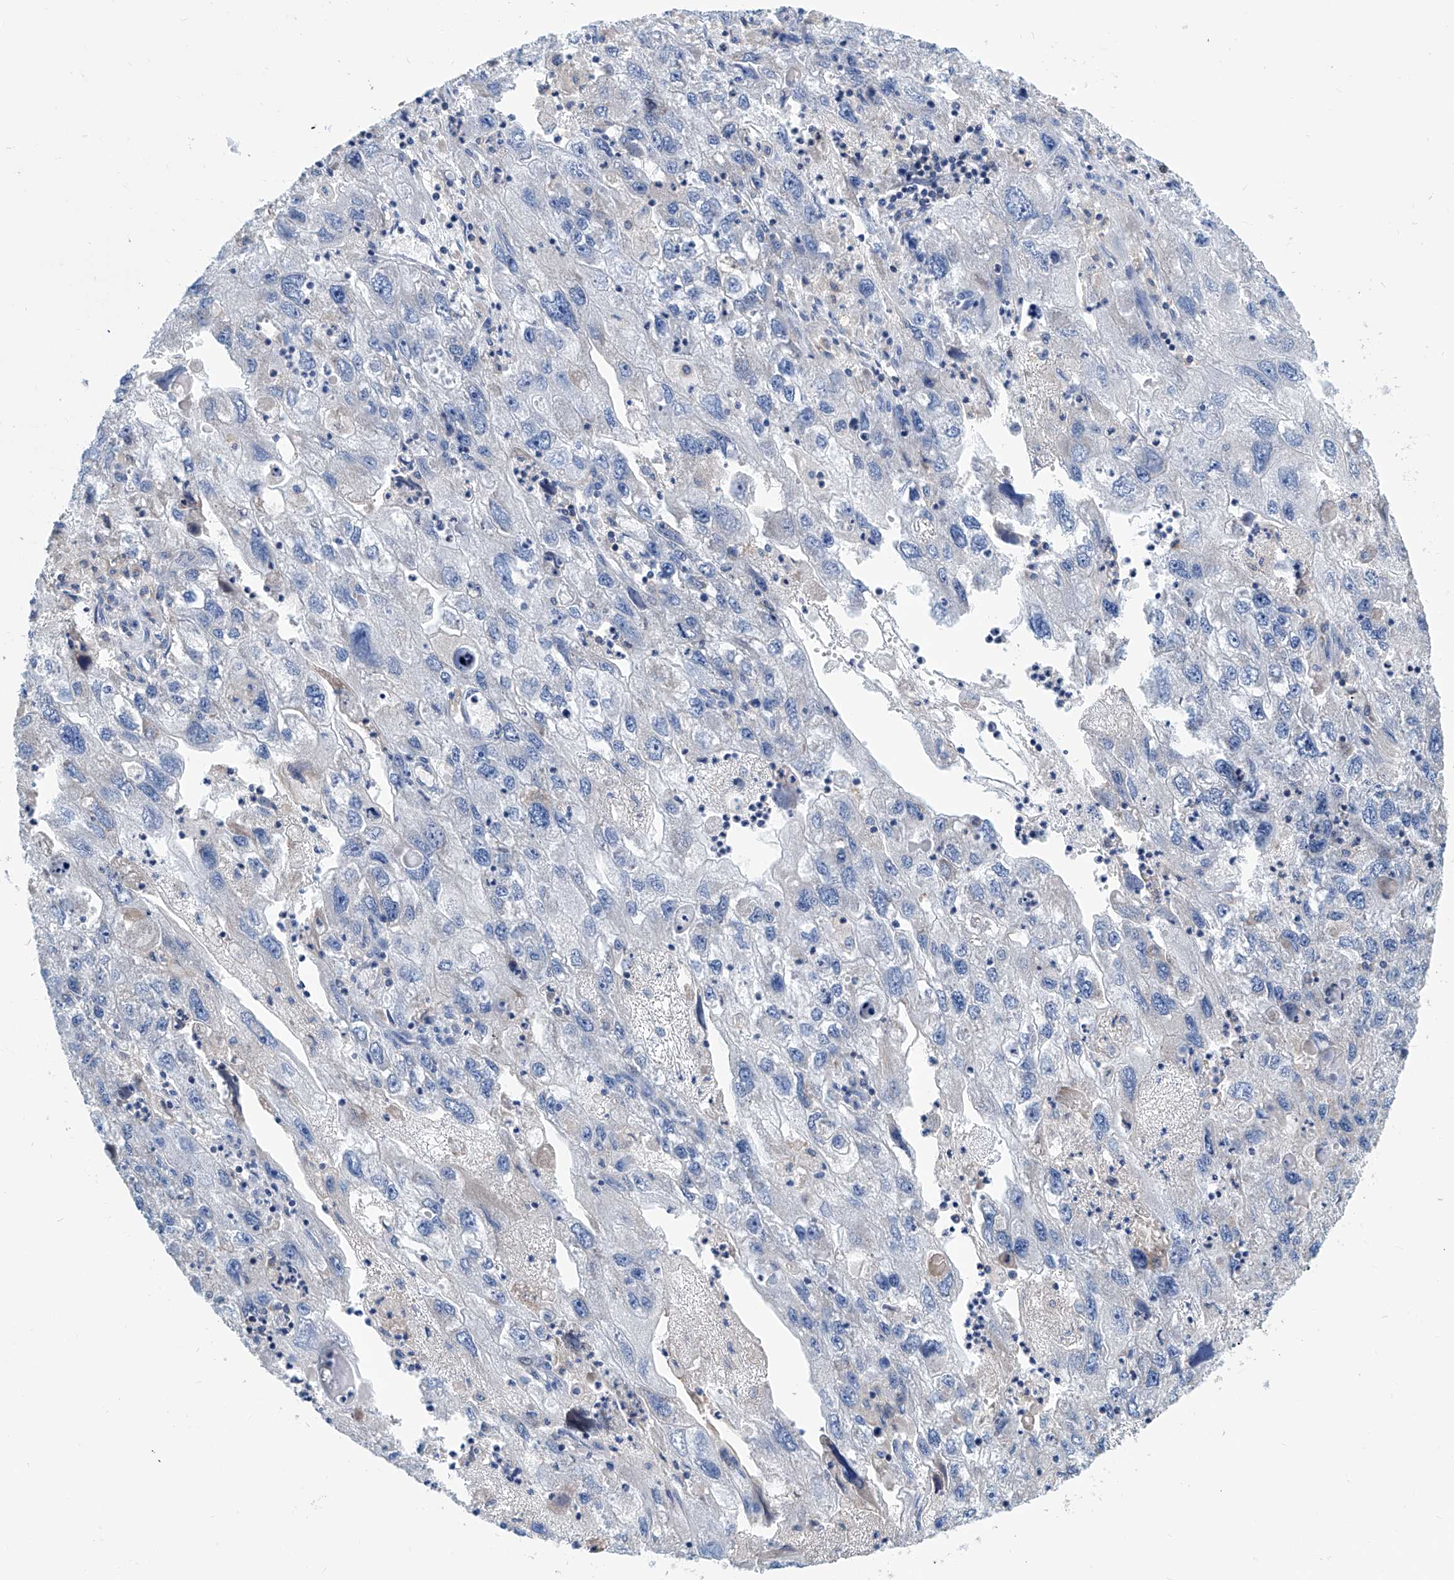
{"staining": {"intensity": "negative", "quantity": "none", "location": "none"}, "tissue": "endometrial cancer", "cell_type": "Tumor cells", "image_type": "cancer", "snomed": [{"axis": "morphology", "description": "Adenocarcinoma, NOS"}, {"axis": "topography", "description": "Endometrium"}], "caption": "The histopathology image shows no staining of tumor cells in endometrial cancer.", "gene": "MAD2L1", "patient": {"sex": "female", "age": 49}}